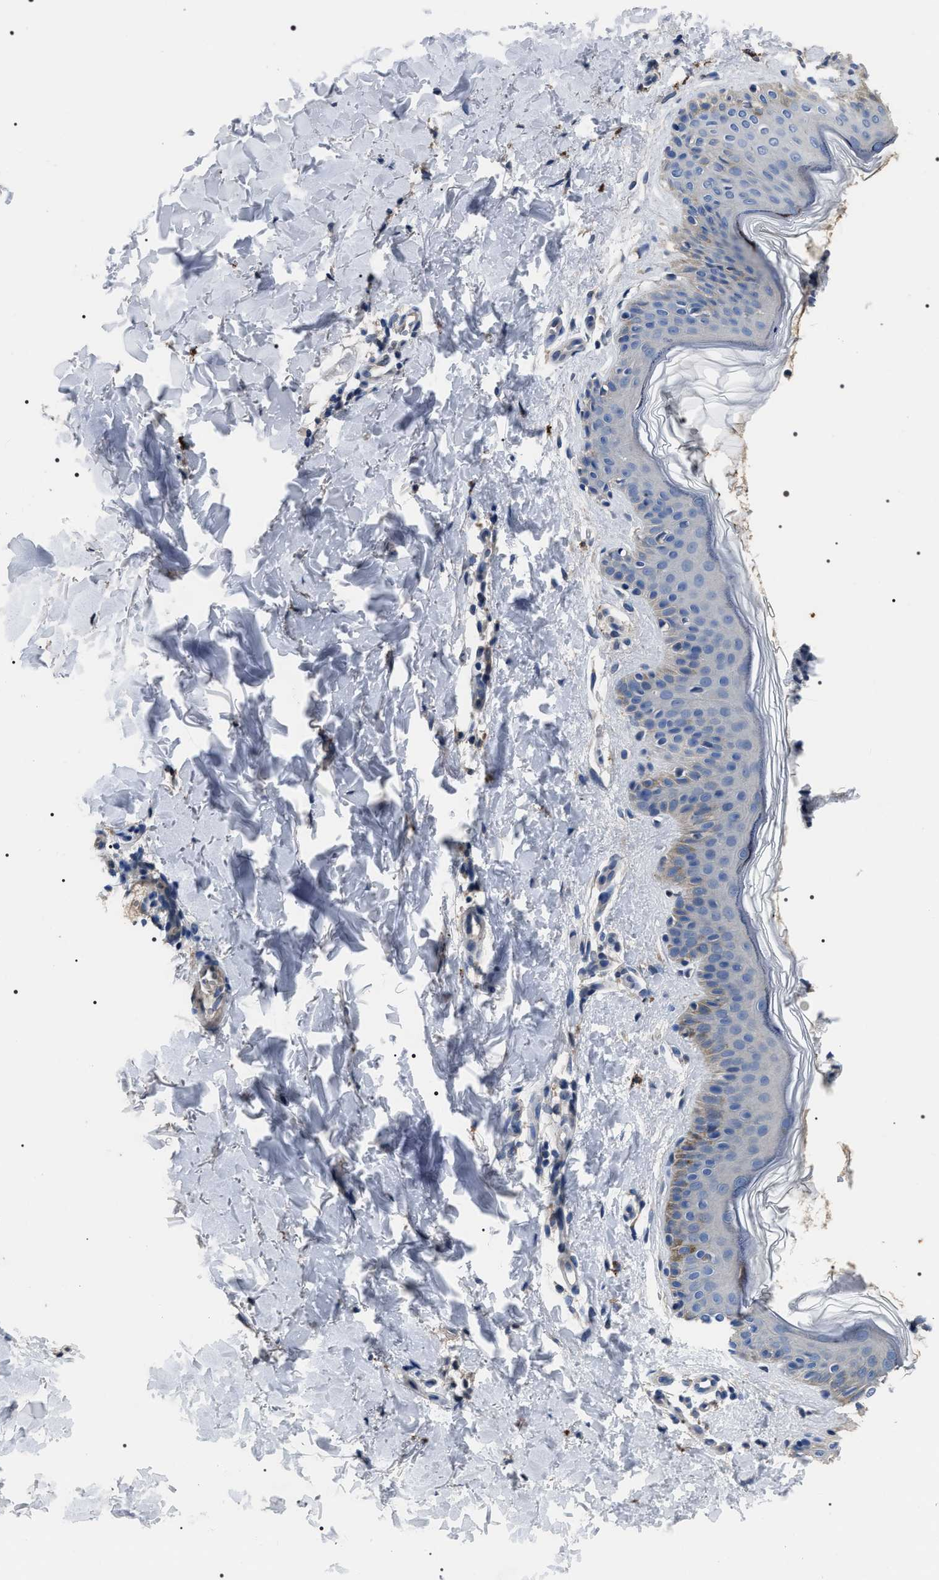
{"staining": {"intensity": "negative", "quantity": "none", "location": "none"}, "tissue": "skin", "cell_type": "Fibroblasts", "image_type": "normal", "snomed": [{"axis": "morphology", "description": "Normal tissue, NOS"}, {"axis": "topography", "description": "Skin"}], "caption": "An image of human skin is negative for staining in fibroblasts.", "gene": "TRIM54", "patient": {"sex": "male", "age": 40}}